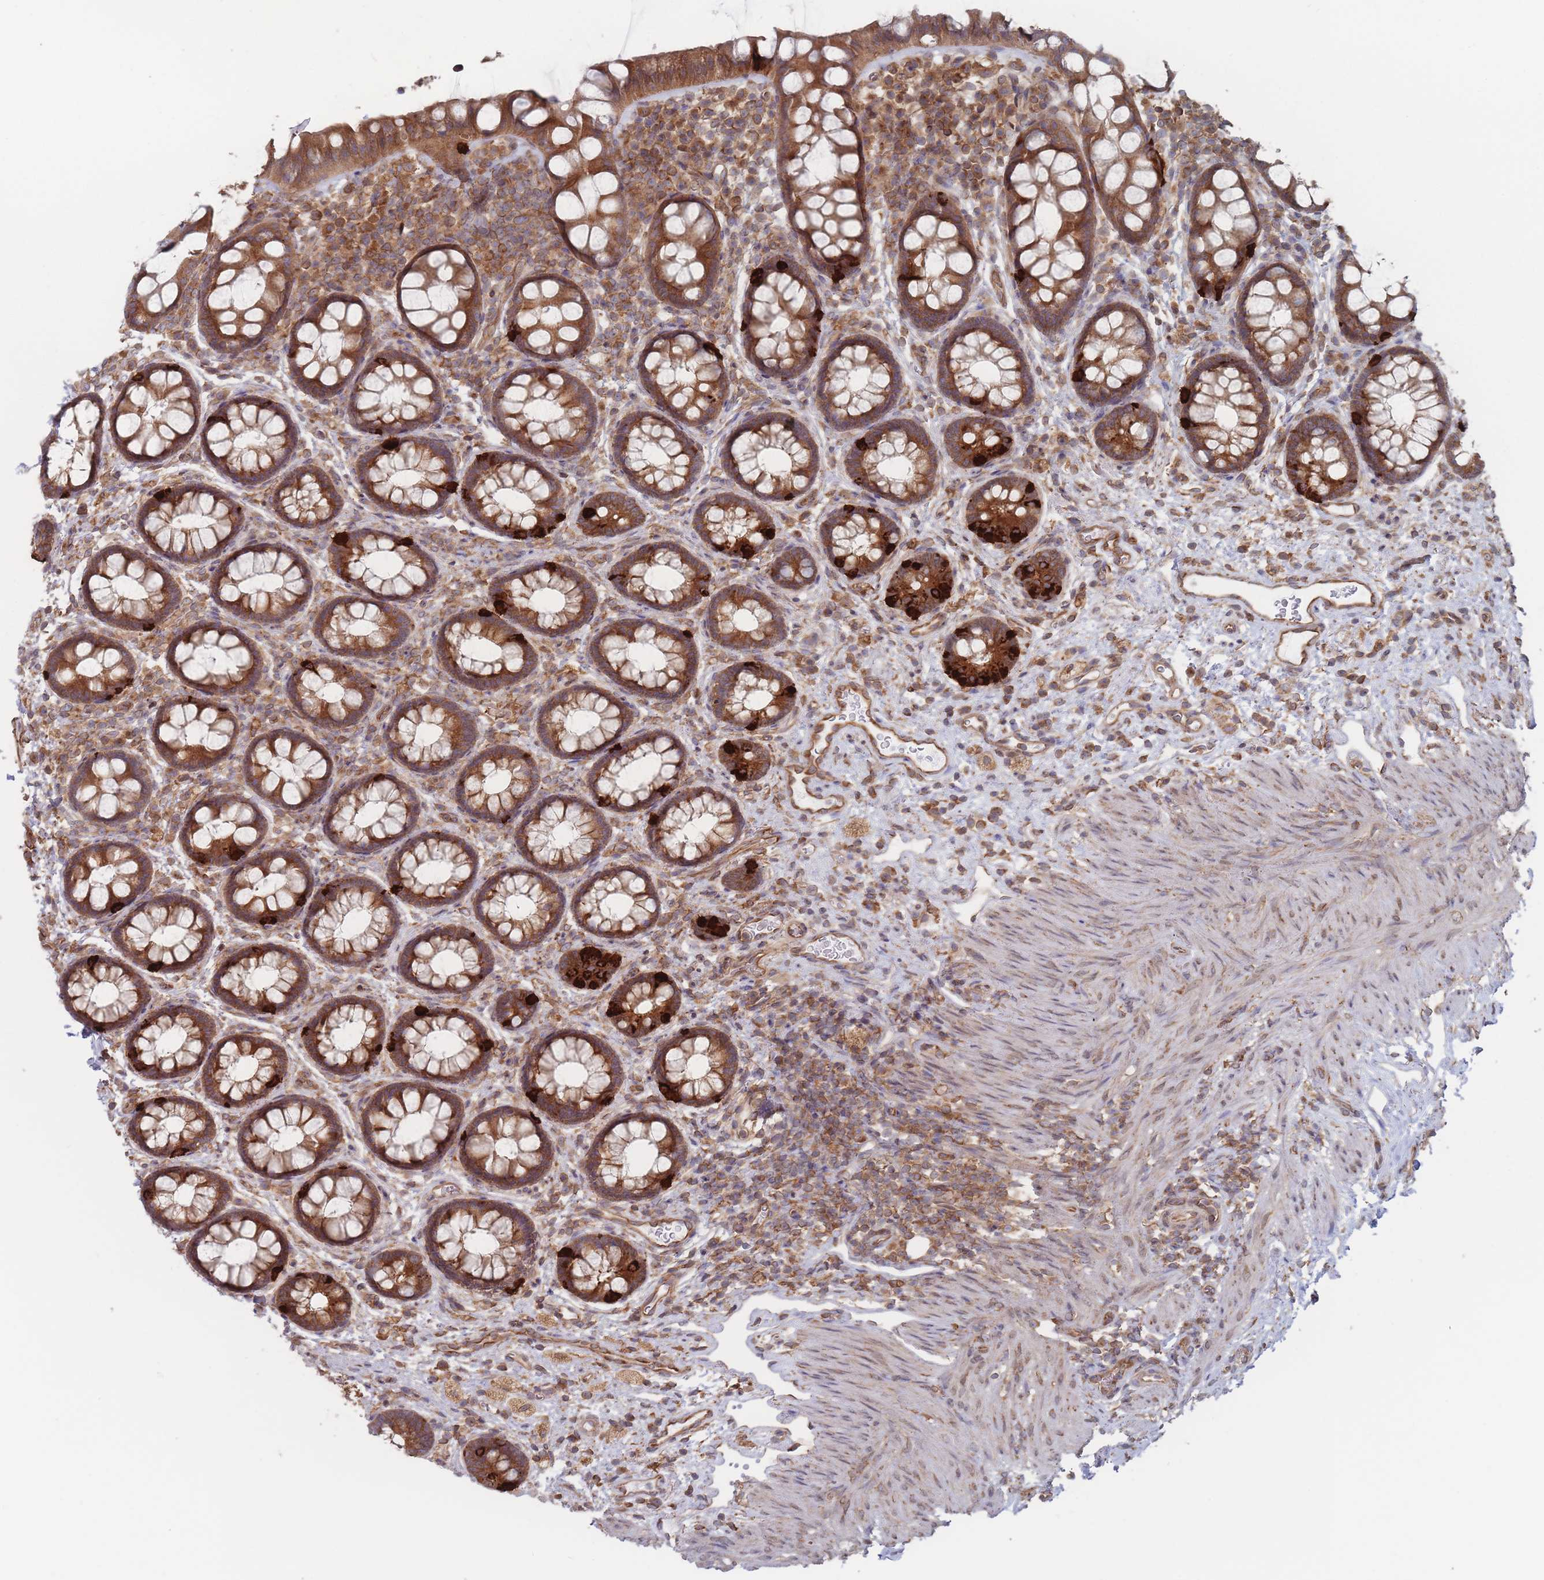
{"staining": {"intensity": "strong", "quantity": ">75%", "location": "cytoplasmic/membranous"}, "tissue": "rectum", "cell_type": "Glandular cells", "image_type": "normal", "snomed": [{"axis": "morphology", "description": "Normal tissue, NOS"}, {"axis": "topography", "description": "Rectum"}, {"axis": "topography", "description": "Peripheral nerve tissue"}], "caption": "Immunohistochemical staining of unremarkable rectum exhibits high levels of strong cytoplasmic/membranous positivity in approximately >75% of glandular cells. Ihc stains the protein of interest in brown and the nuclei are stained blue.", "gene": "KDSR", "patient": {"sex": "female", "age": 69}}